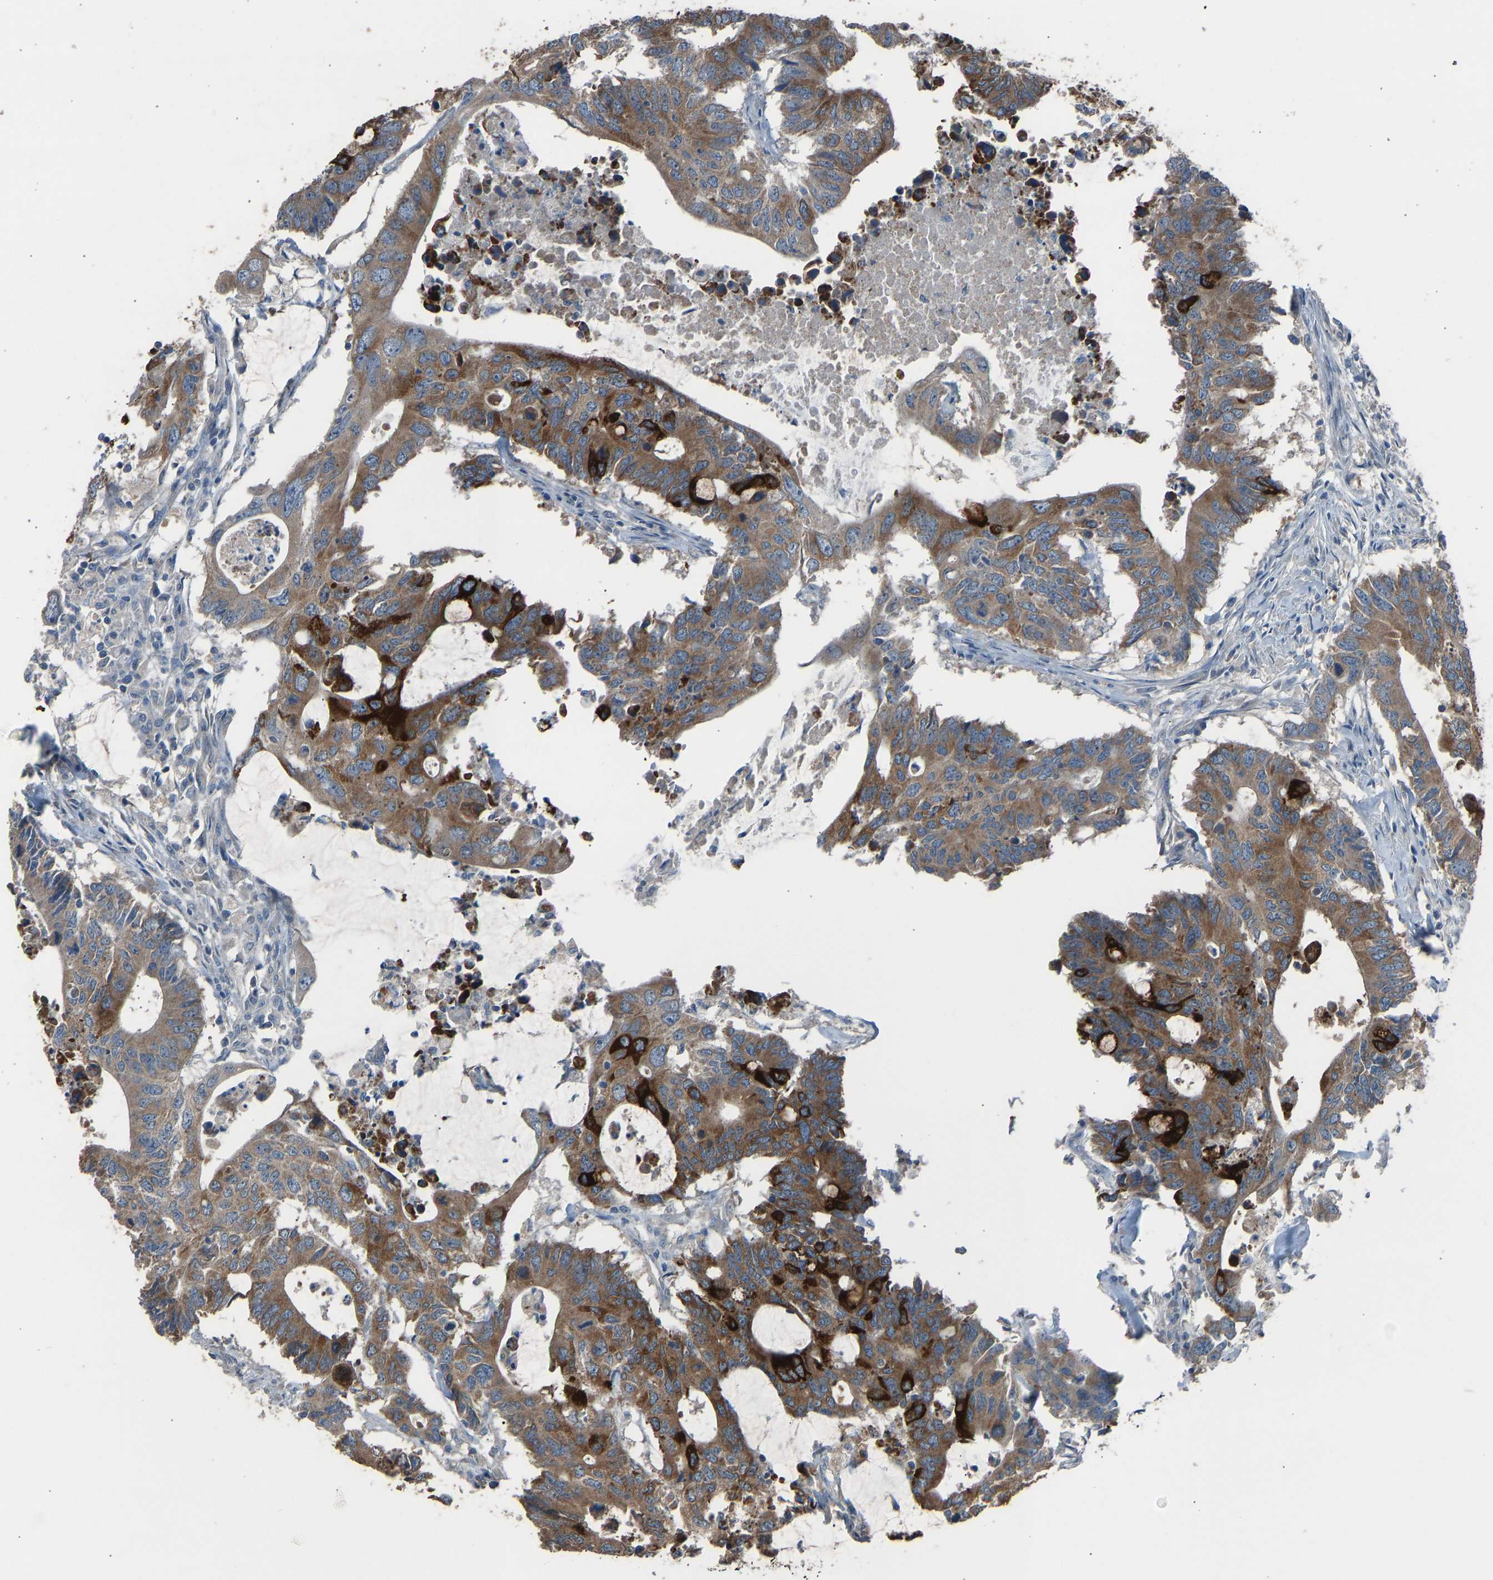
{"staining": {"intensity": "strong", "quantity": ">75%", "location": "cytoplasmic/membranous"}, "tissue": "colorectal cancer", "cell_type": "Tumor cells", "image_type": "cancer", "snomed": [{"axis": "morphology", "description": "Adenocarcinoma, NOS"}, {"axis": "topography", "description": "Colon"}], "caption": "About >75% of tumor cells in human adenocarcinoma (colorectal) reveal strong cytoplasmic/membranous protein positivity as visualized by brown immunohistochemical staining.", "gene": "TGFBR3", "patient": {"sex": "male", "age": 71}}